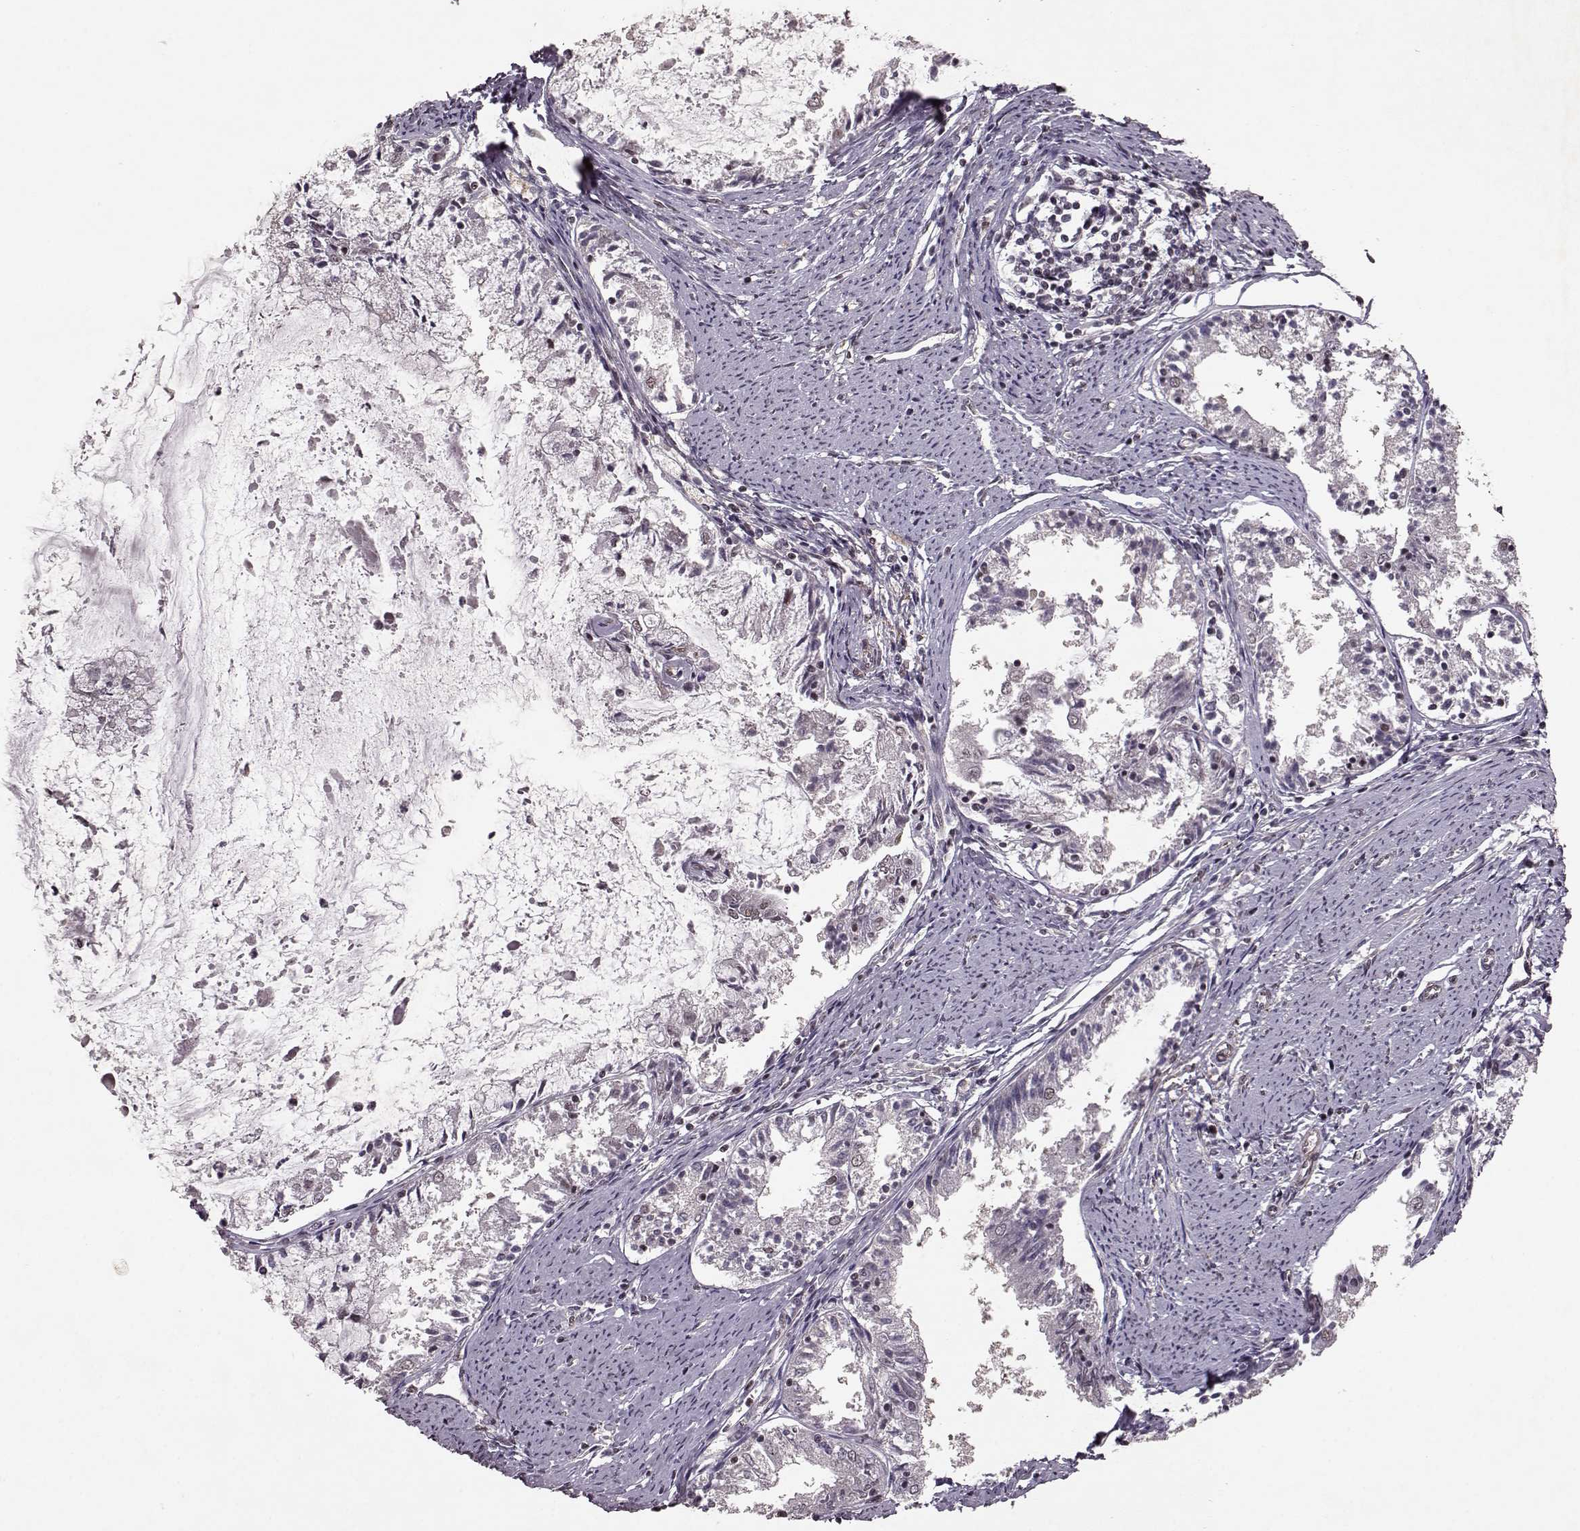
{"staining": {"intensity": "weak", "quantity": "25%-75%", "location": "nuclear"}, "tissue": "endometrial cancer", "cell_type": "Tumor cells", "image_type": "cancer", "snomed": [{"axis": "morphology", "description": "Adenocarcinoma, NOS"}, {"axis": "topography", "description": "Endometrium"}], "caption": "A histopathology image of endometrial adenocarcinoma stained for a protein demonstrates weak nuclear brown staining in tumor cells.", "gene": "RRAGD", "patient": {"sex": "female", "age": 57}}